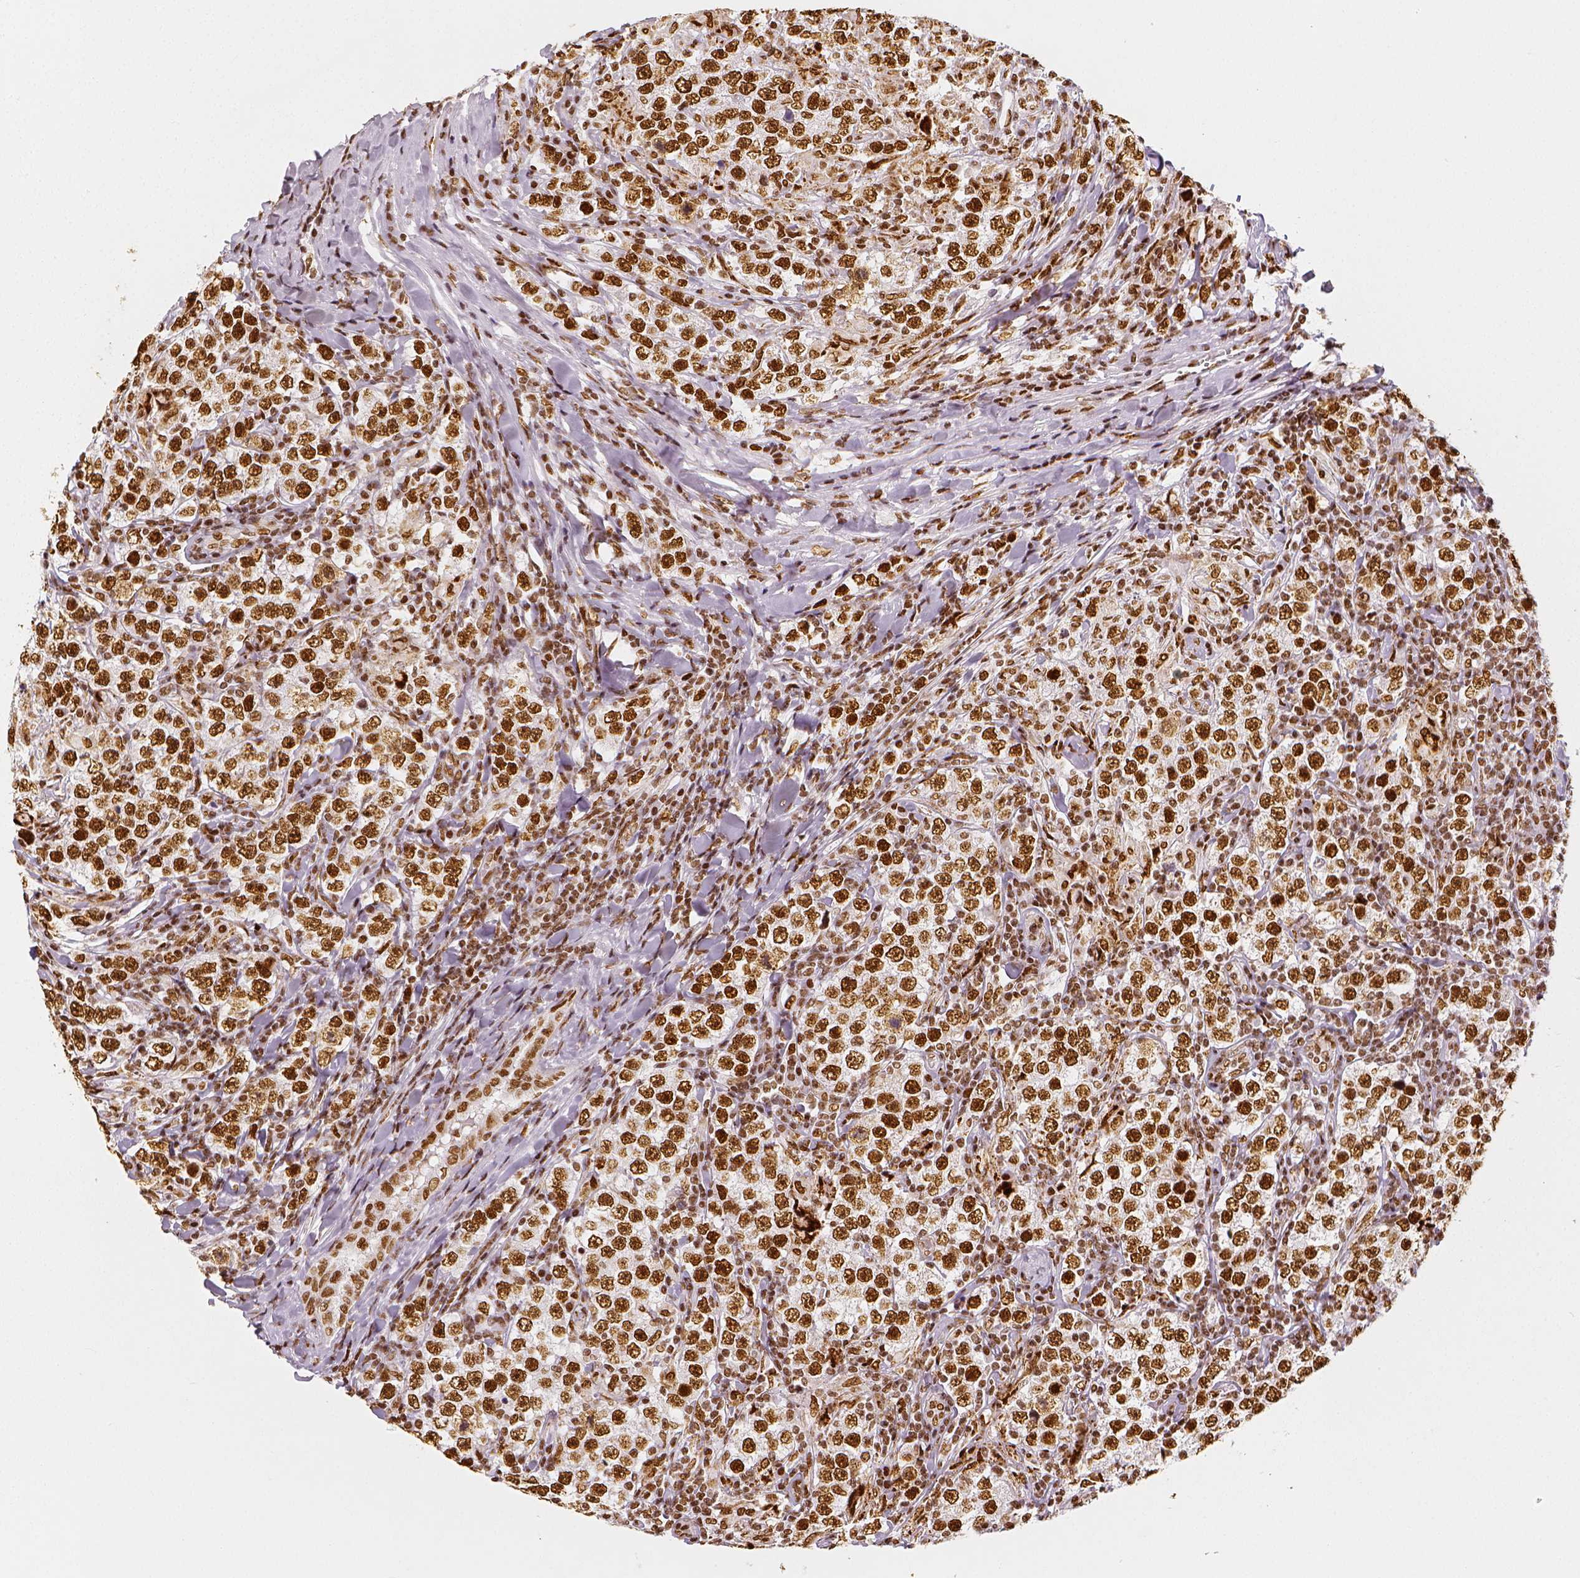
{"staining": {"intensity": "strong", "quantity": ">75%", "location": "nuclear"}, "tissue": "testis cancer", "cell_type": "Tumor cells", "image_type": "cancer", "snomed": [{"axis": "morphology", "description": "Seminoma, NOS"}, {"axis": "morphology", "description": "Carcinoma, Embryonal, NOS"}, {"axis": "topography", "description": "Testis"}], "caption": "Immunohistochemistry (IHC) histopathology image of neoplastic tissue: testis seminoma stained using immunohistochemistry (IHC) exhibits high levels of strong protein expression localized specifically in the nuclear of tumor cells, appearing as a nuclear brown color.", "gene": "KDM5B", "patient": {"sex": "male", "age": 41}}